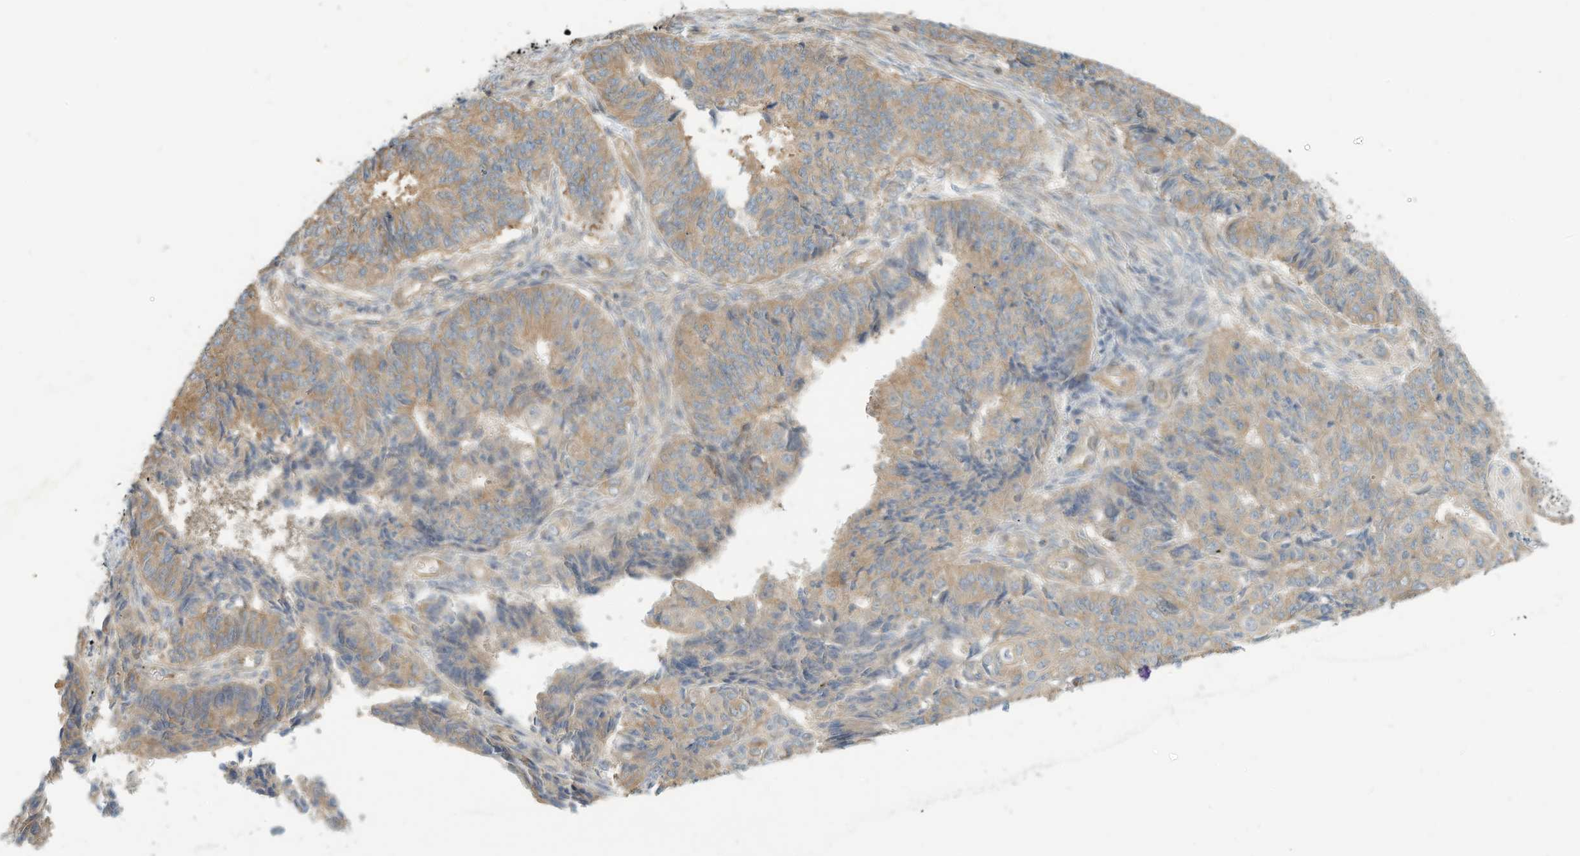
{"staining": {"intensity": "weak", "quantity": ">75%", "location": "cytoplasmic/membranous"}, "tissue": "endometrial cancer", "cell_type": "Tumor cells", "image_type": "cancer", "snomed": [{"axis": "morphology", "description": "Adenocarcinoma, NOS"}, {"axis": "topography", "description": "Endometrium"}], "caption": "The photomicrograph demonstrates a brown stain indicating the presence of a protein in the cytoplasmic/membranous of tumor cells in endometrial cancer.", "gene": "OFD1", "patient": {"sex": "female", "age": 32}}